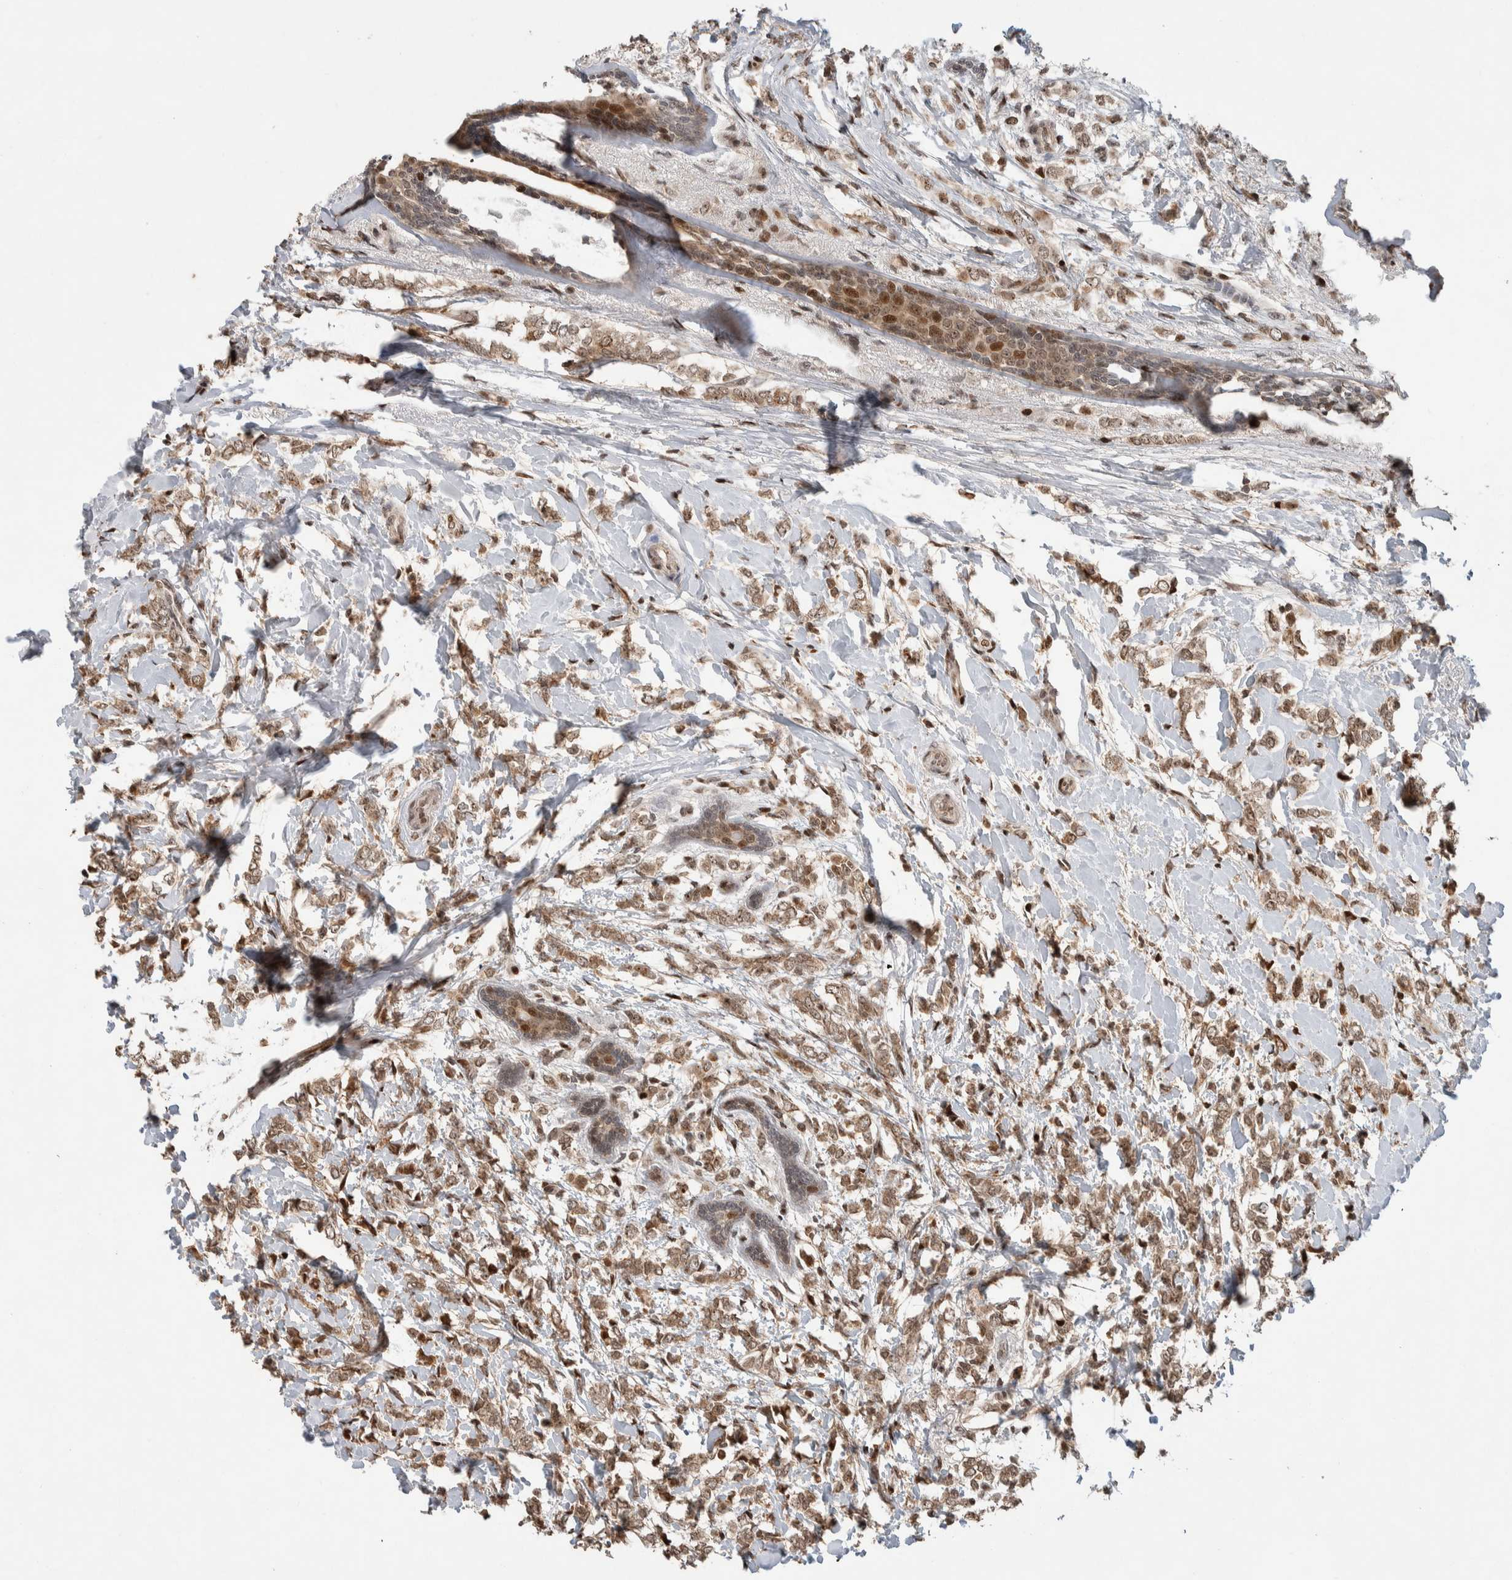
{"staining": {"intensity": "weak", "quantity": ">75%", "location": "nuclear"}, "tissue": "breast cancer", "cell_type": "Tumor cells", "image_type": "cancer", "snomed": [{"axis": "morphology", "description": "Normal tissue, NOS"}, {"axis": "morphology", "description": "Lobular carcinoma"}, {"axis": "topography", "description": "Breast"}], "caption": "Lobular carcinoma (breast) tissue demonstrates weak nuclear positivity in approximately >75% of tumor cells", "gene": "ZNF521", "patient": {"sex": "female", "age": 47}}